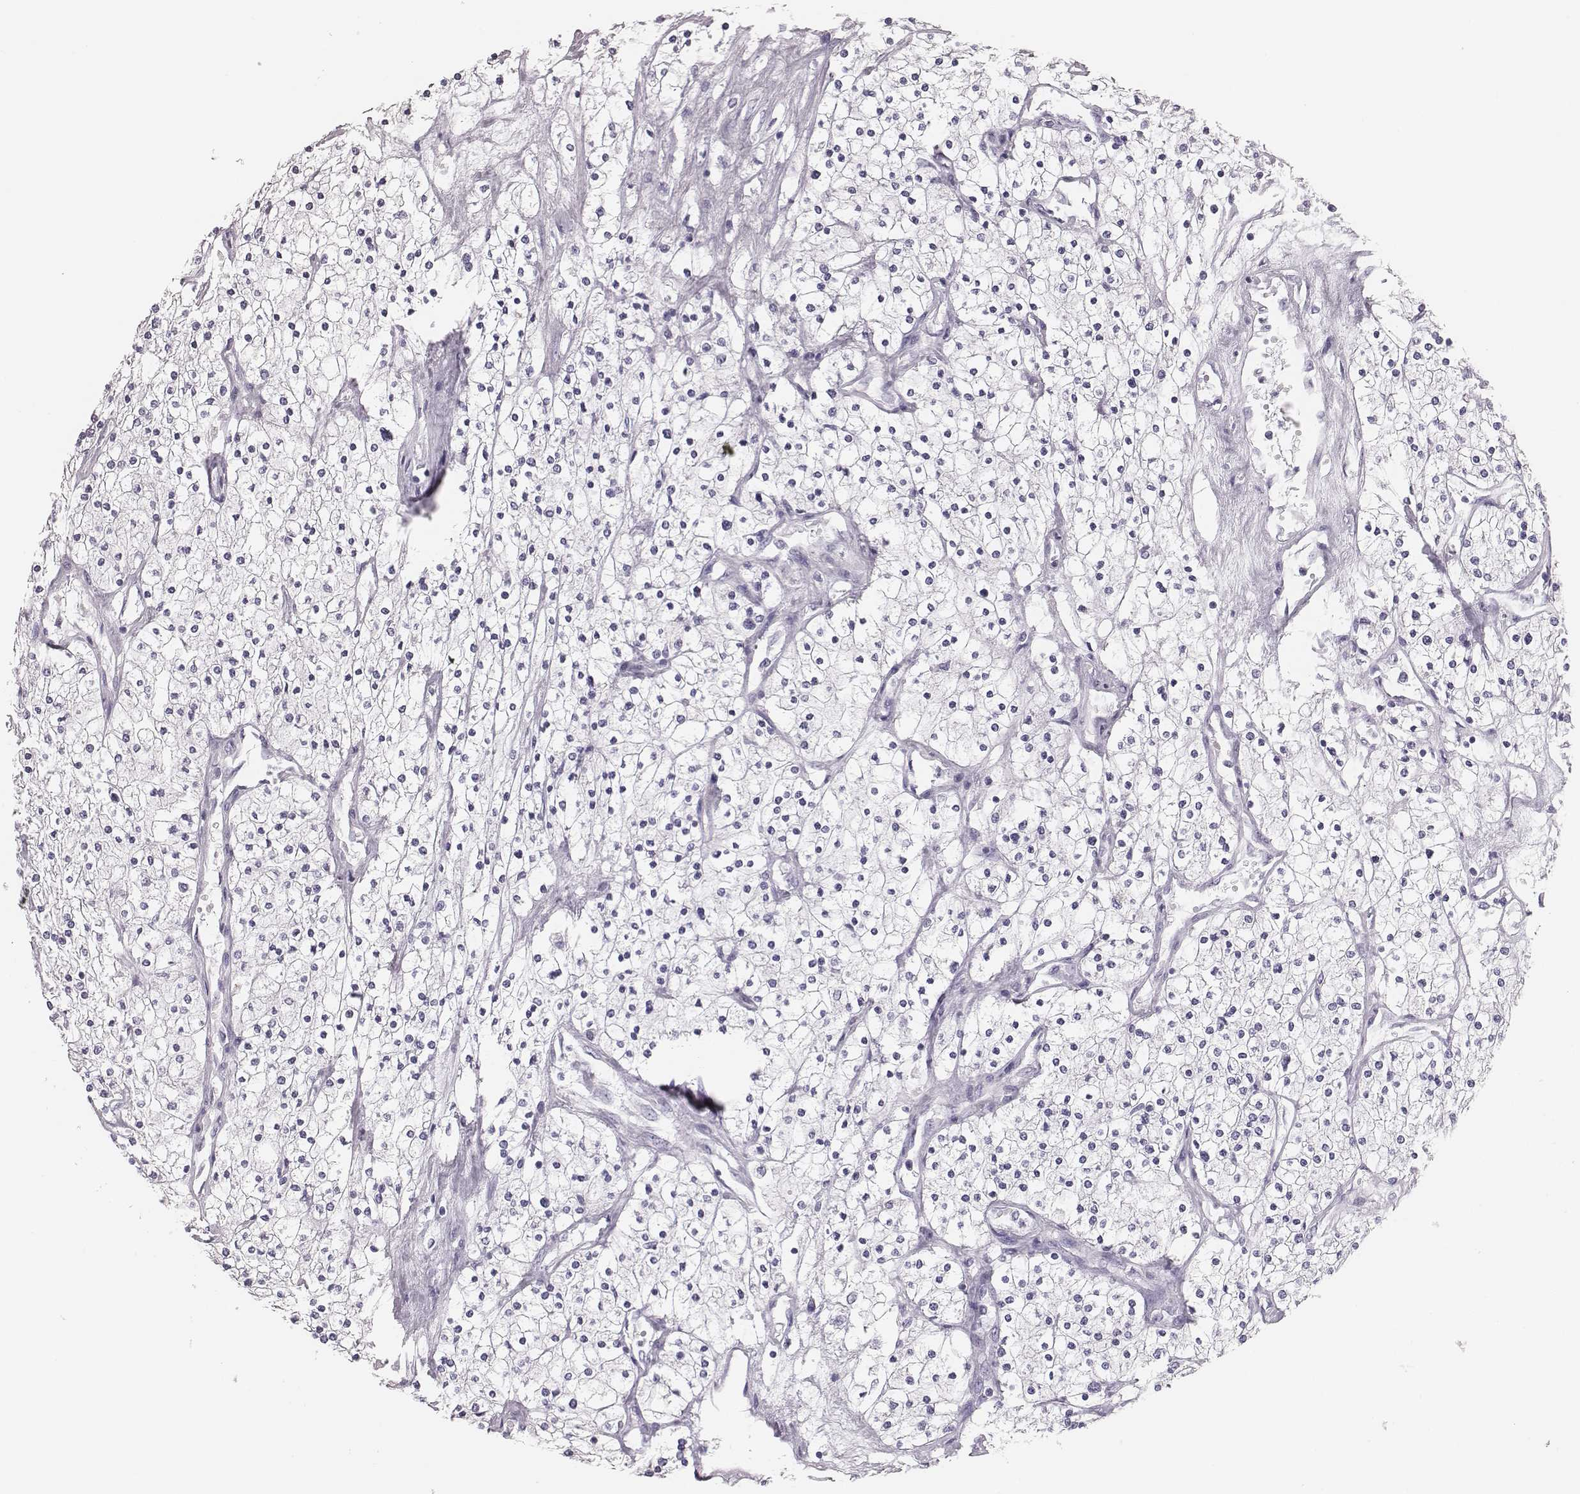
{"staining": {"intensity": "negative", "quantity": "none", "location": "none"}, "tissue": "renal cancer", "cell_type": "Tumor cells", "image_type": "cancer", "snomed": [{"axis": "morphology", "description": "Adenocarcinoma, NOS"}, {"axis": "topography", "description": "Kidney"}], "caption": "Renal cancer (adenocarcinoma) was stained to show a protein in brown. There is no significant positivity in tumor cells. (DAB immunohistochemistry (IHC), high magnification).", "gene": "H1-6", "patient": {"sex": "male", "age": 80}}